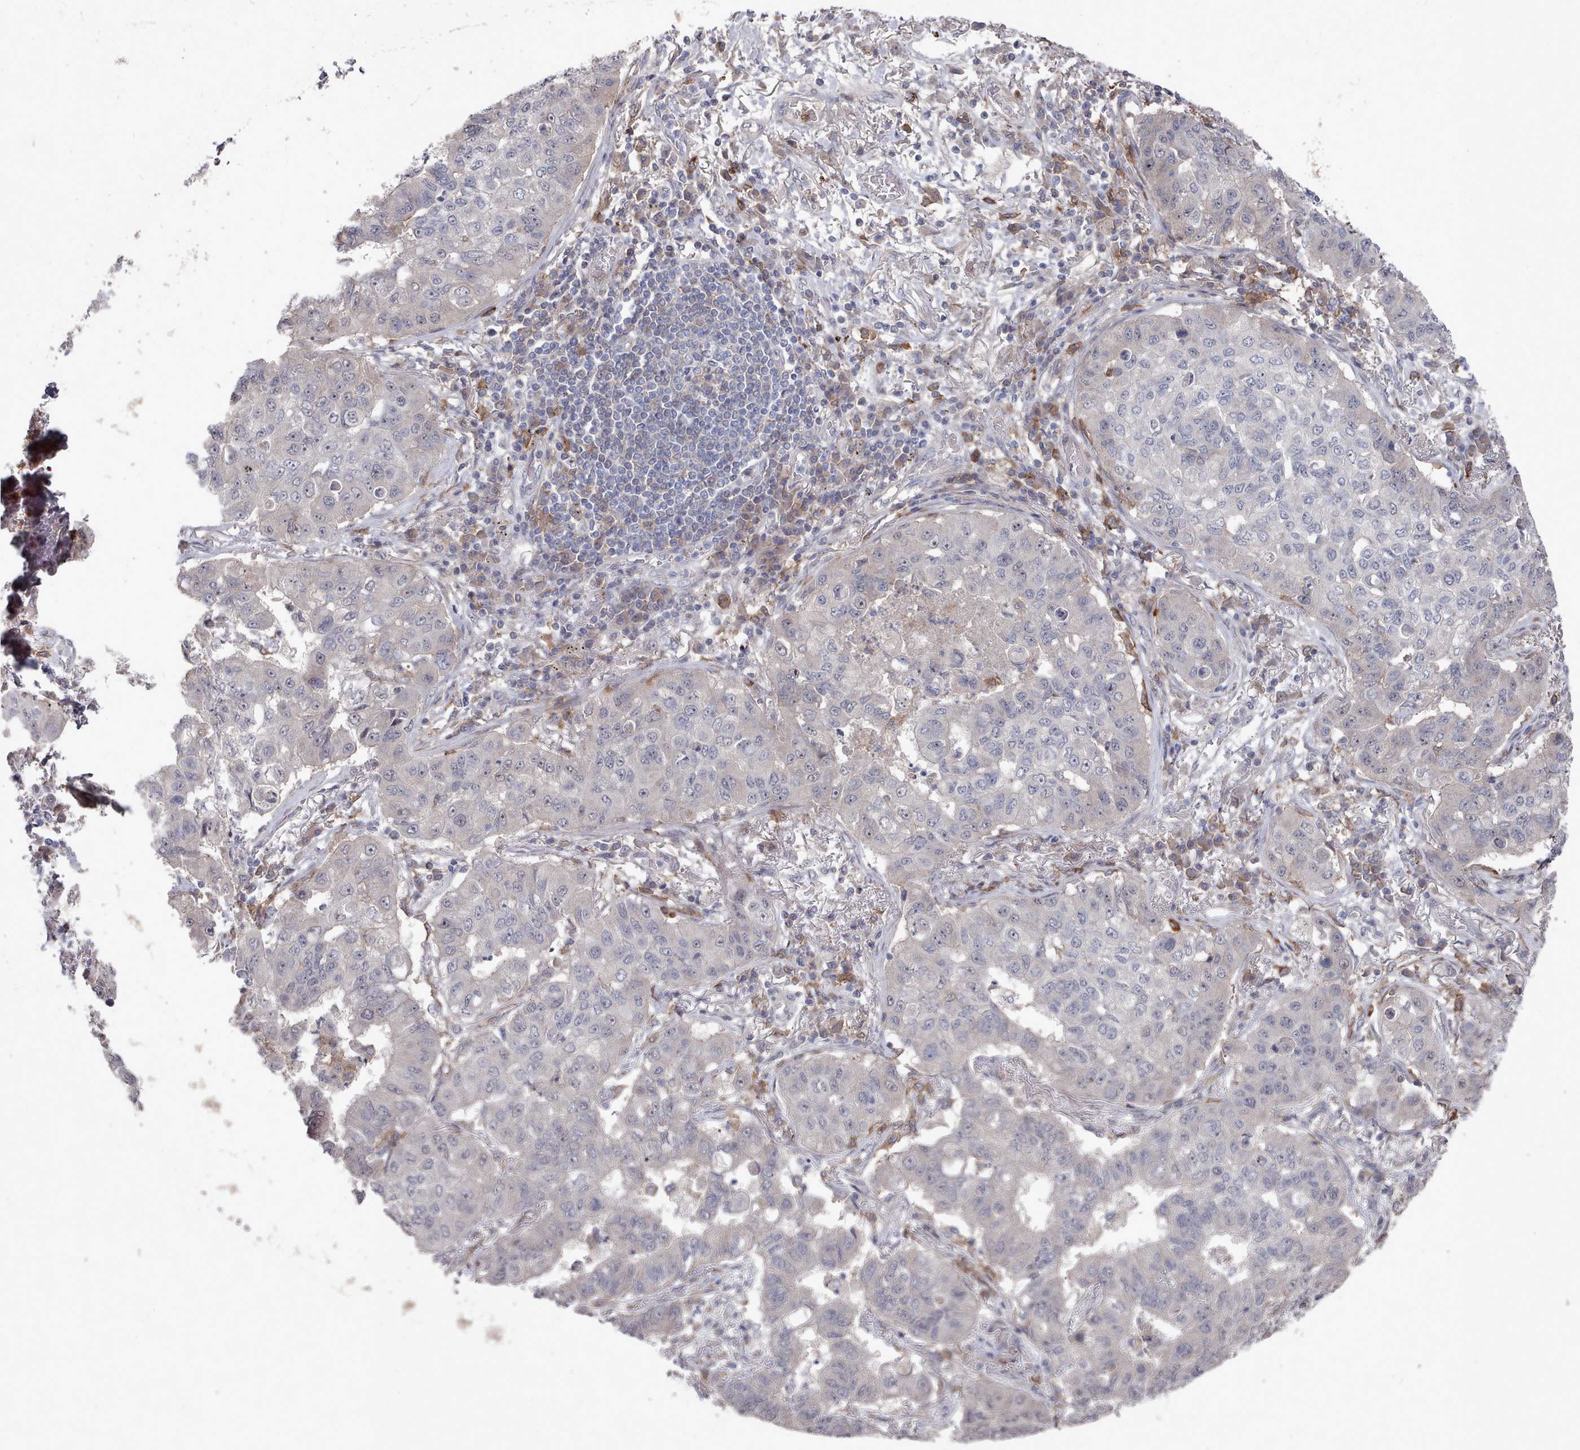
{"staining": {"intensity": "negative", "quantity": "none", "location": "none"}, "tissue": "lung cancer", "cell_type": "Tumor cells", "image_type": "cancer", "snomed": [{"axis": "morphology", "description": "Squamous cell carcinoma, NOS"}, {"axis": "topography", "description": "Lung"}], "caption": "There is no significant staining in tumor cells of lung squamous cell carcinoma.", "gene": "COL8A2", "patient": {"sex": "male", "age": 74}}